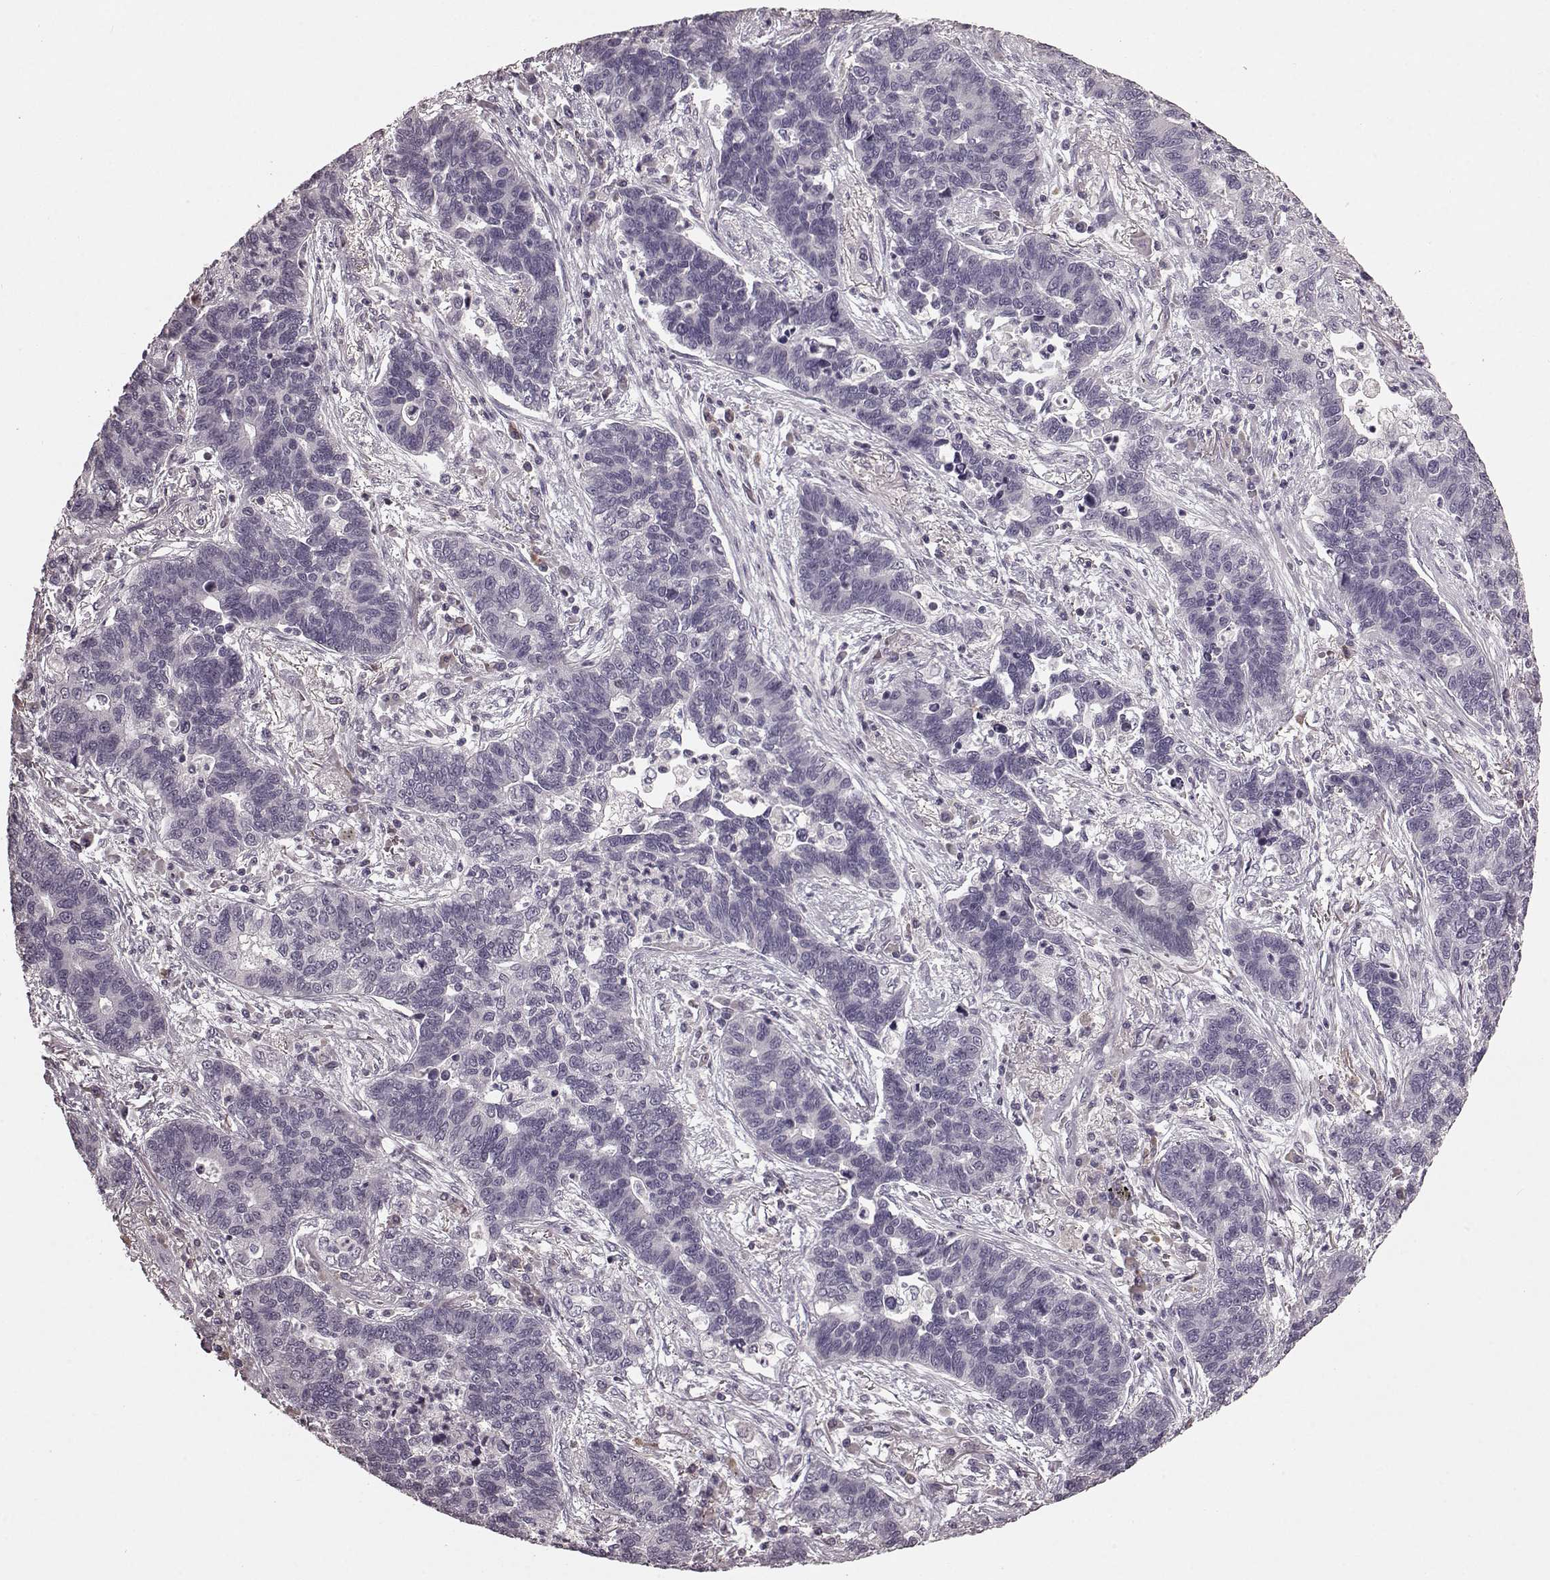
{"staining": {"intensity": "negative", "quantity": "none", "location": "none"}, "tissue": "lung cancer", "cell_type": "Tumor cells", "image_type": "cancer", "snomed": [{"axis": "morphology", "description": "Adenocarcinoma, NOS"}, {"axis": "topography", "description": "Lung"}], "caption": "This is an immunohistochemistry micrograph of lung cancer. There is no positivity in tumor cells.", "gene": "CD28", "patient": {"sex": "female", "age": 57}}